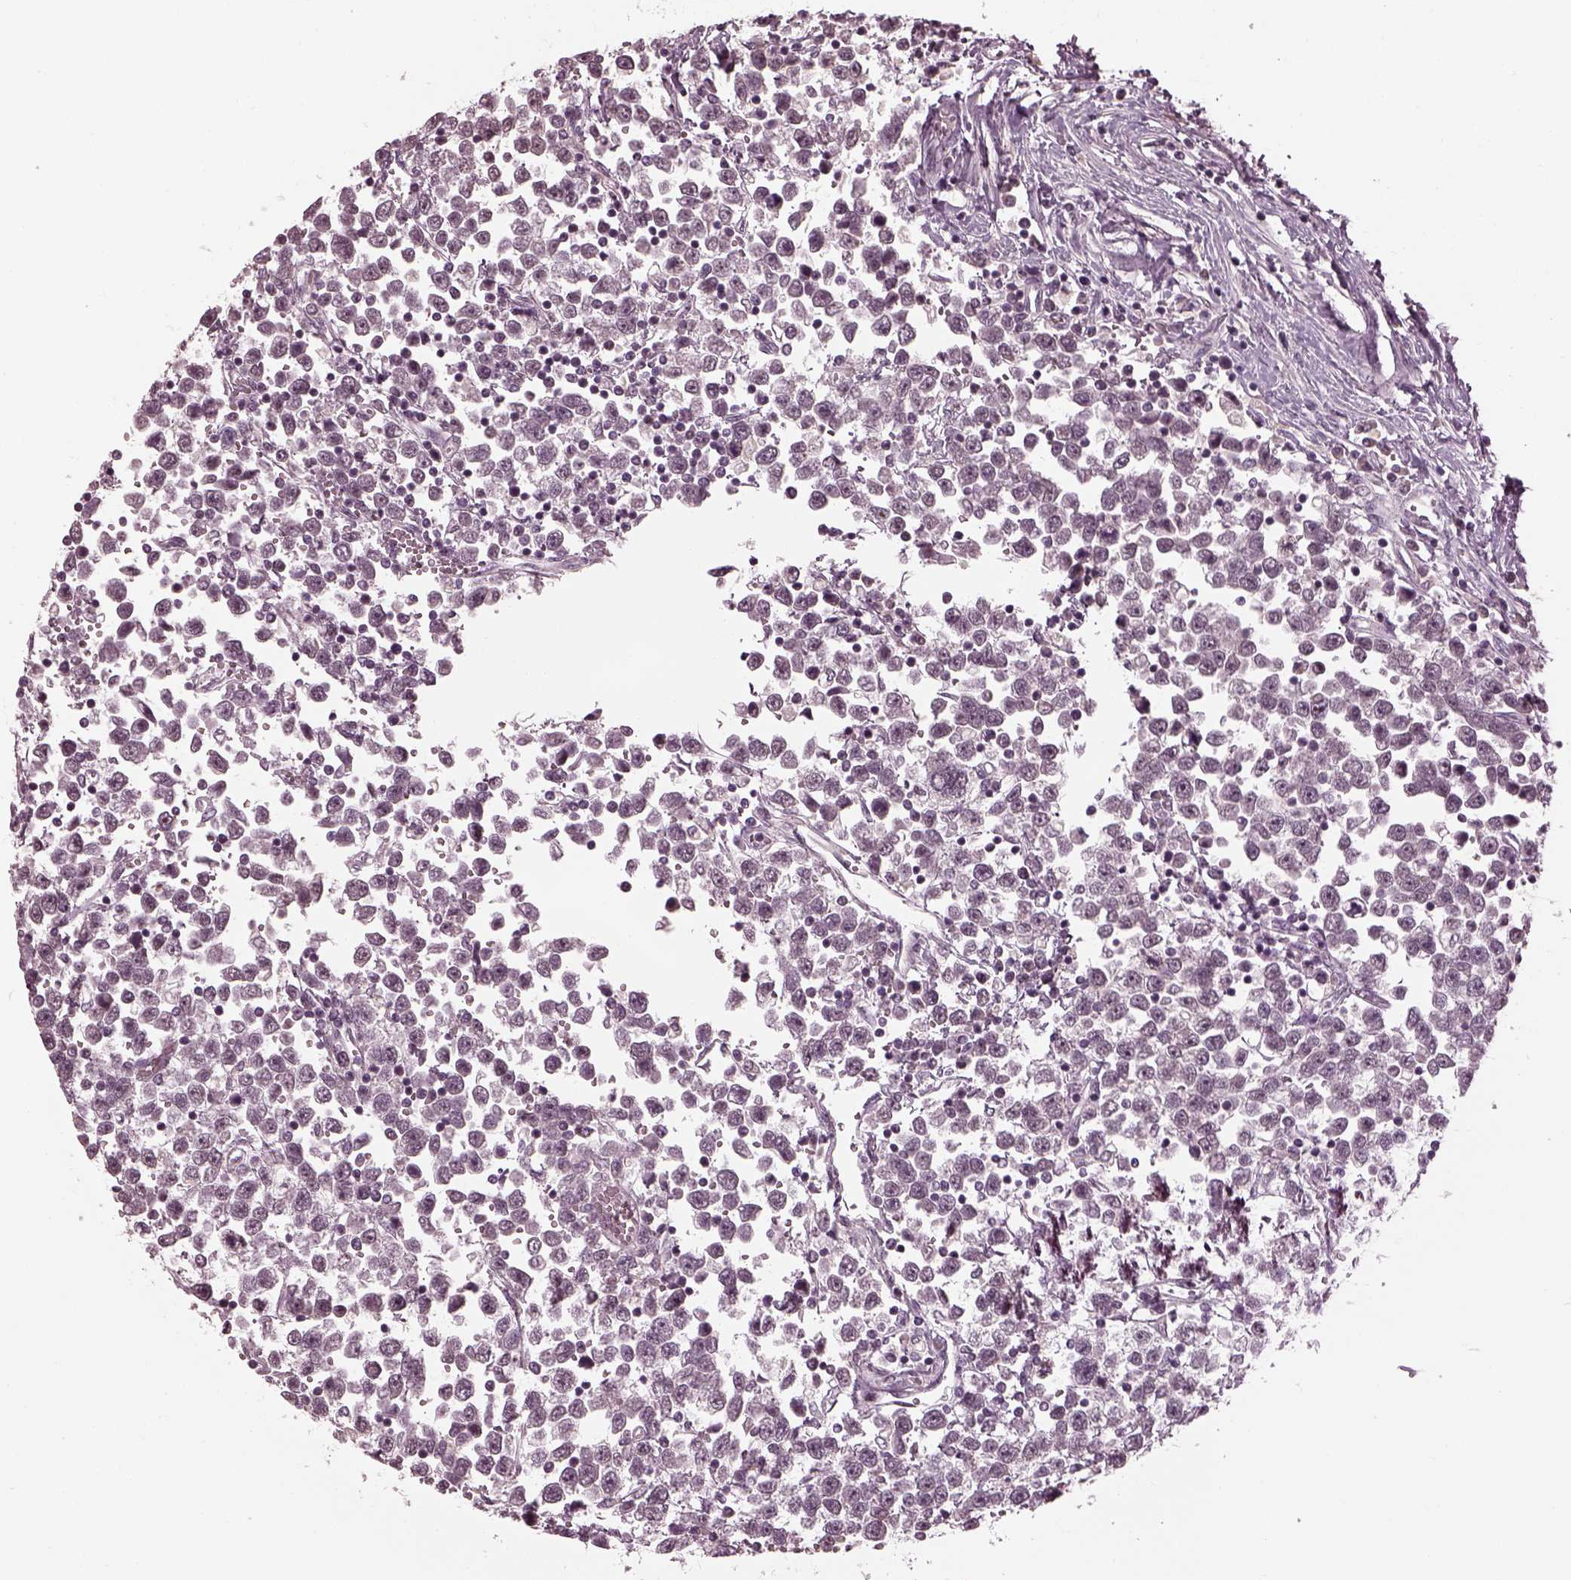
{"staining": {"intensity": "negative", "quantity": "none", "location": "none"}, "tissue": "testis cancer", "cell_type": "Tumor cells", "image_type": "cancer", "snomed": [{"axis": "morphology", "description": "Seminoma, NOS"}, {"axis": "topography", "description": "Testis"}], "caption": "Immunohistochemical staining of testis seminoma displays no significant positivity in tumor cells. (Stains: DAB (3,3'-diaminobenzidine) immunohistochemistry (IHC) with hematoxylin counter stain, Microscopy: brightfield microscopy at high magnification).", "gene": "CLCN4", "patient": {"sex": "male", "age": 34}}